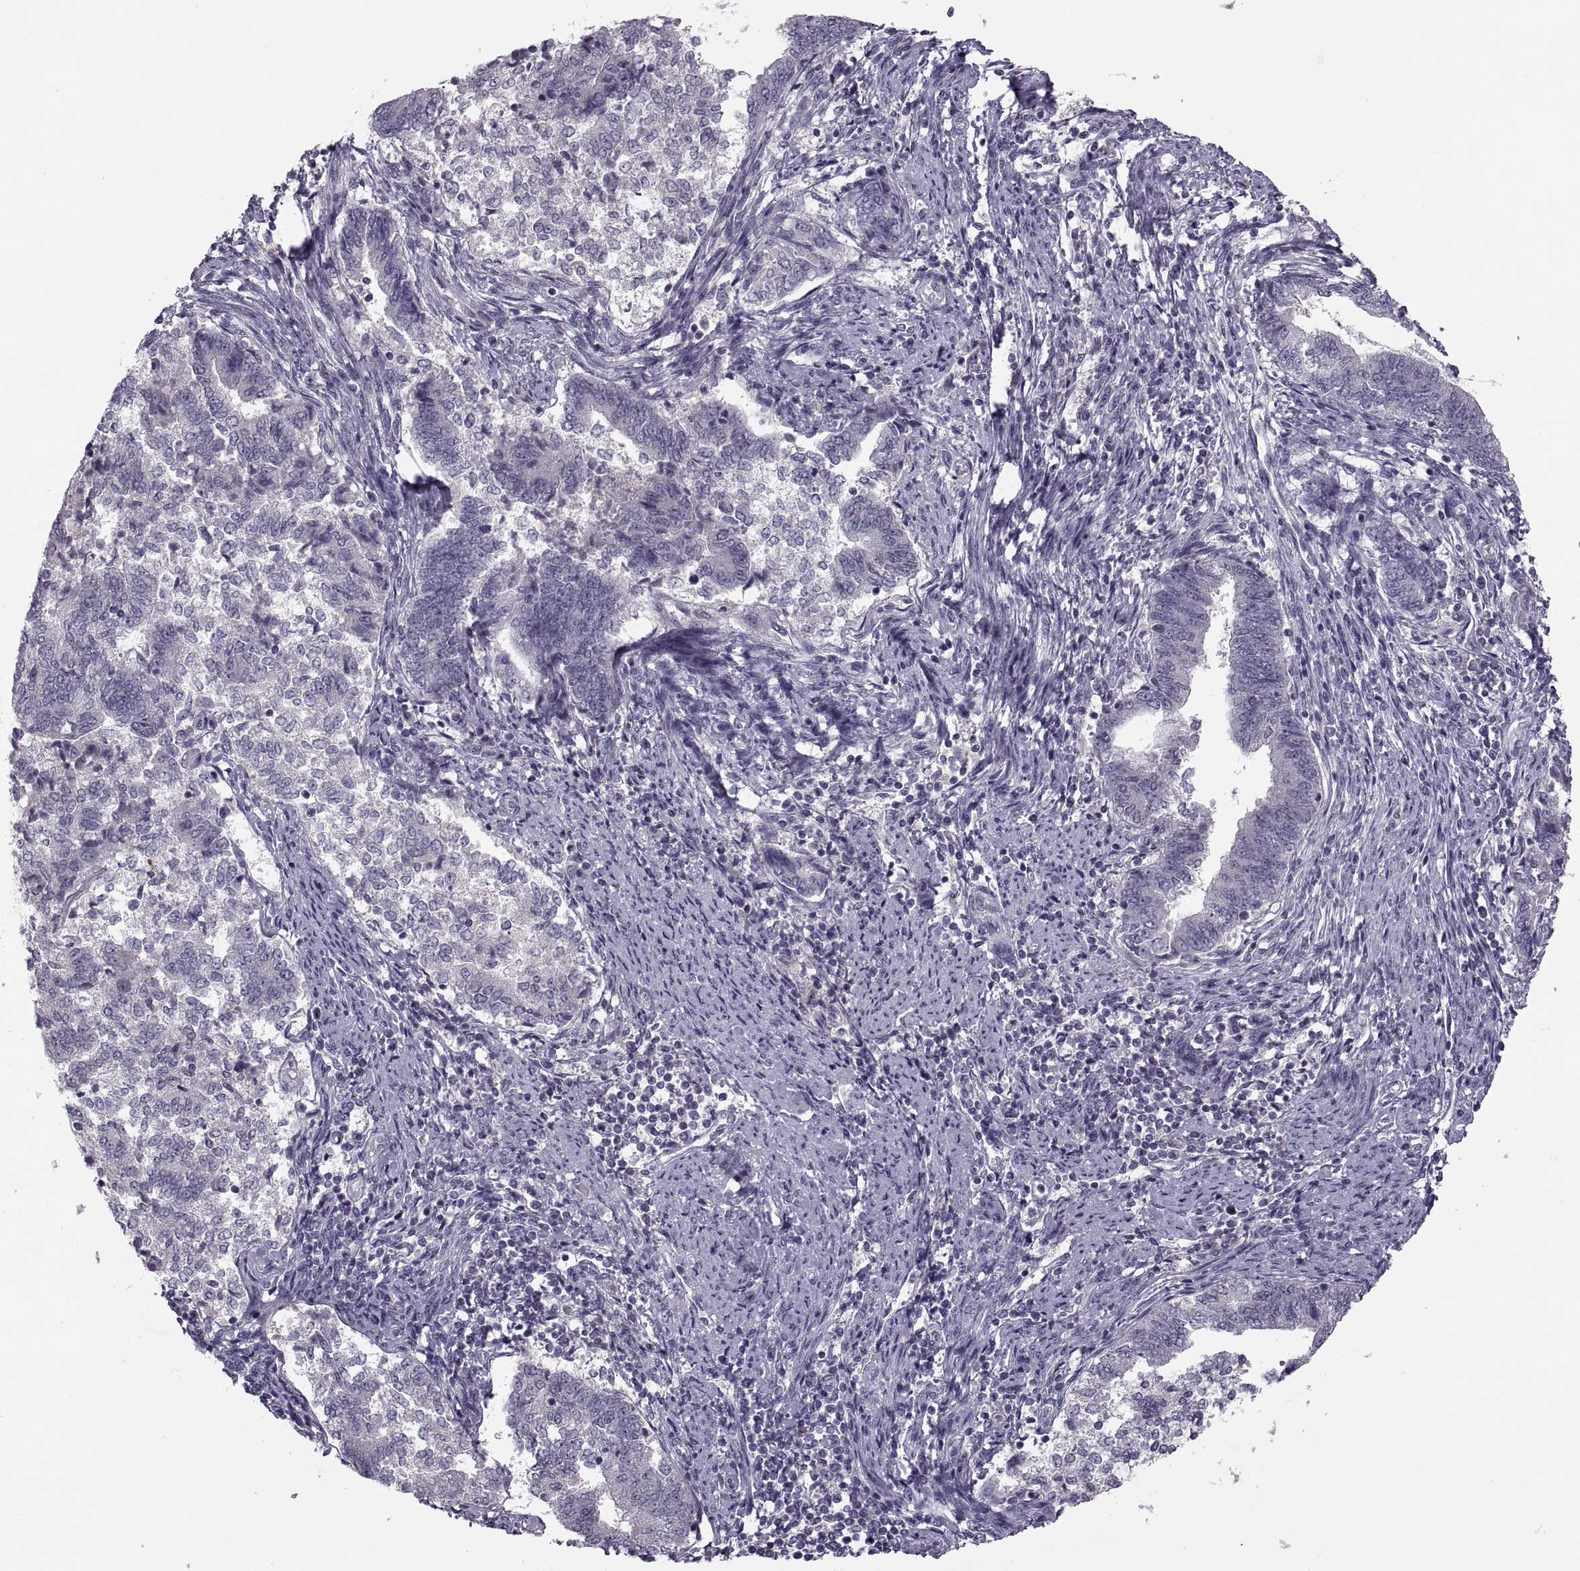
{"staining": {"intensity": "negative", "quantity": "none", "location": "none"}, "tissue": "endometrial cancer", "cell_type": "Tumor cells", "image_type": "cancer", "snomed": [{"axis": "morphology", "description": "Adenocarcinoma, NOS"}, {"axis": "topography", "description": "Endometrium"}], "caption": "Immunohistochemistry (IHC) of endometrial adenocarcinoma displays no staining in tumor cells.", "gene": "CACNA1F", "patient": {"sex": "female", "age": 65}}